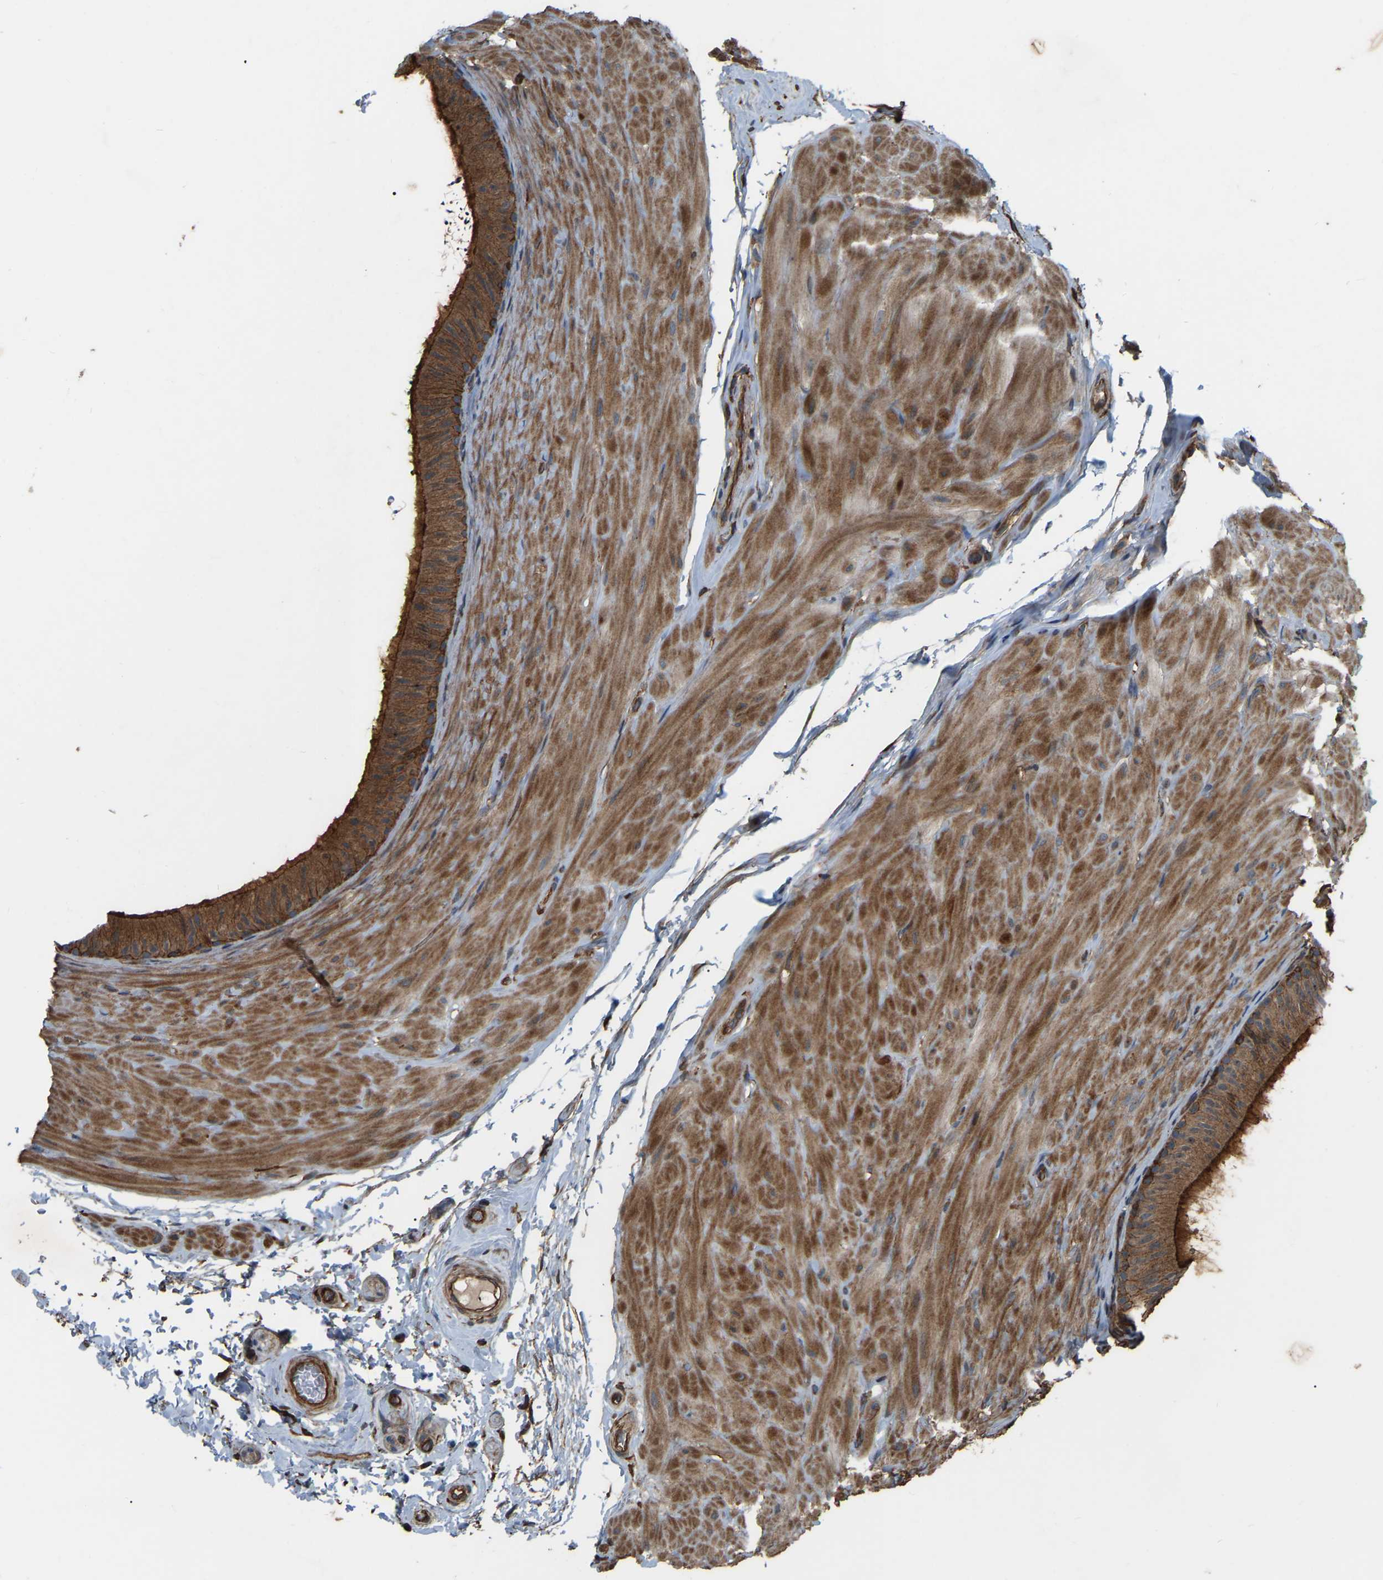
{"staining": {"intensity": "moderate", "quantity": ">75%", "location": "cytoplasmic/membranous"}, "tissue": "epididymis", "cell_type": "Glandular cells", "image_type": "normal", "snomed": [{"axis": "morphology", "description": "Normal tissue, NOS"}, {"axis": "topography", "description": "Epididymis"}], "caption": "Protein staining of normal epididymis exhibits moderate cytoplasmic/membranous positivity in approximately >75% of glandular cells. (IHC, brightfield microscopy, high magnification).", "gene": "SAMD9L", "patient": {"sex": "male", "age": 34}}